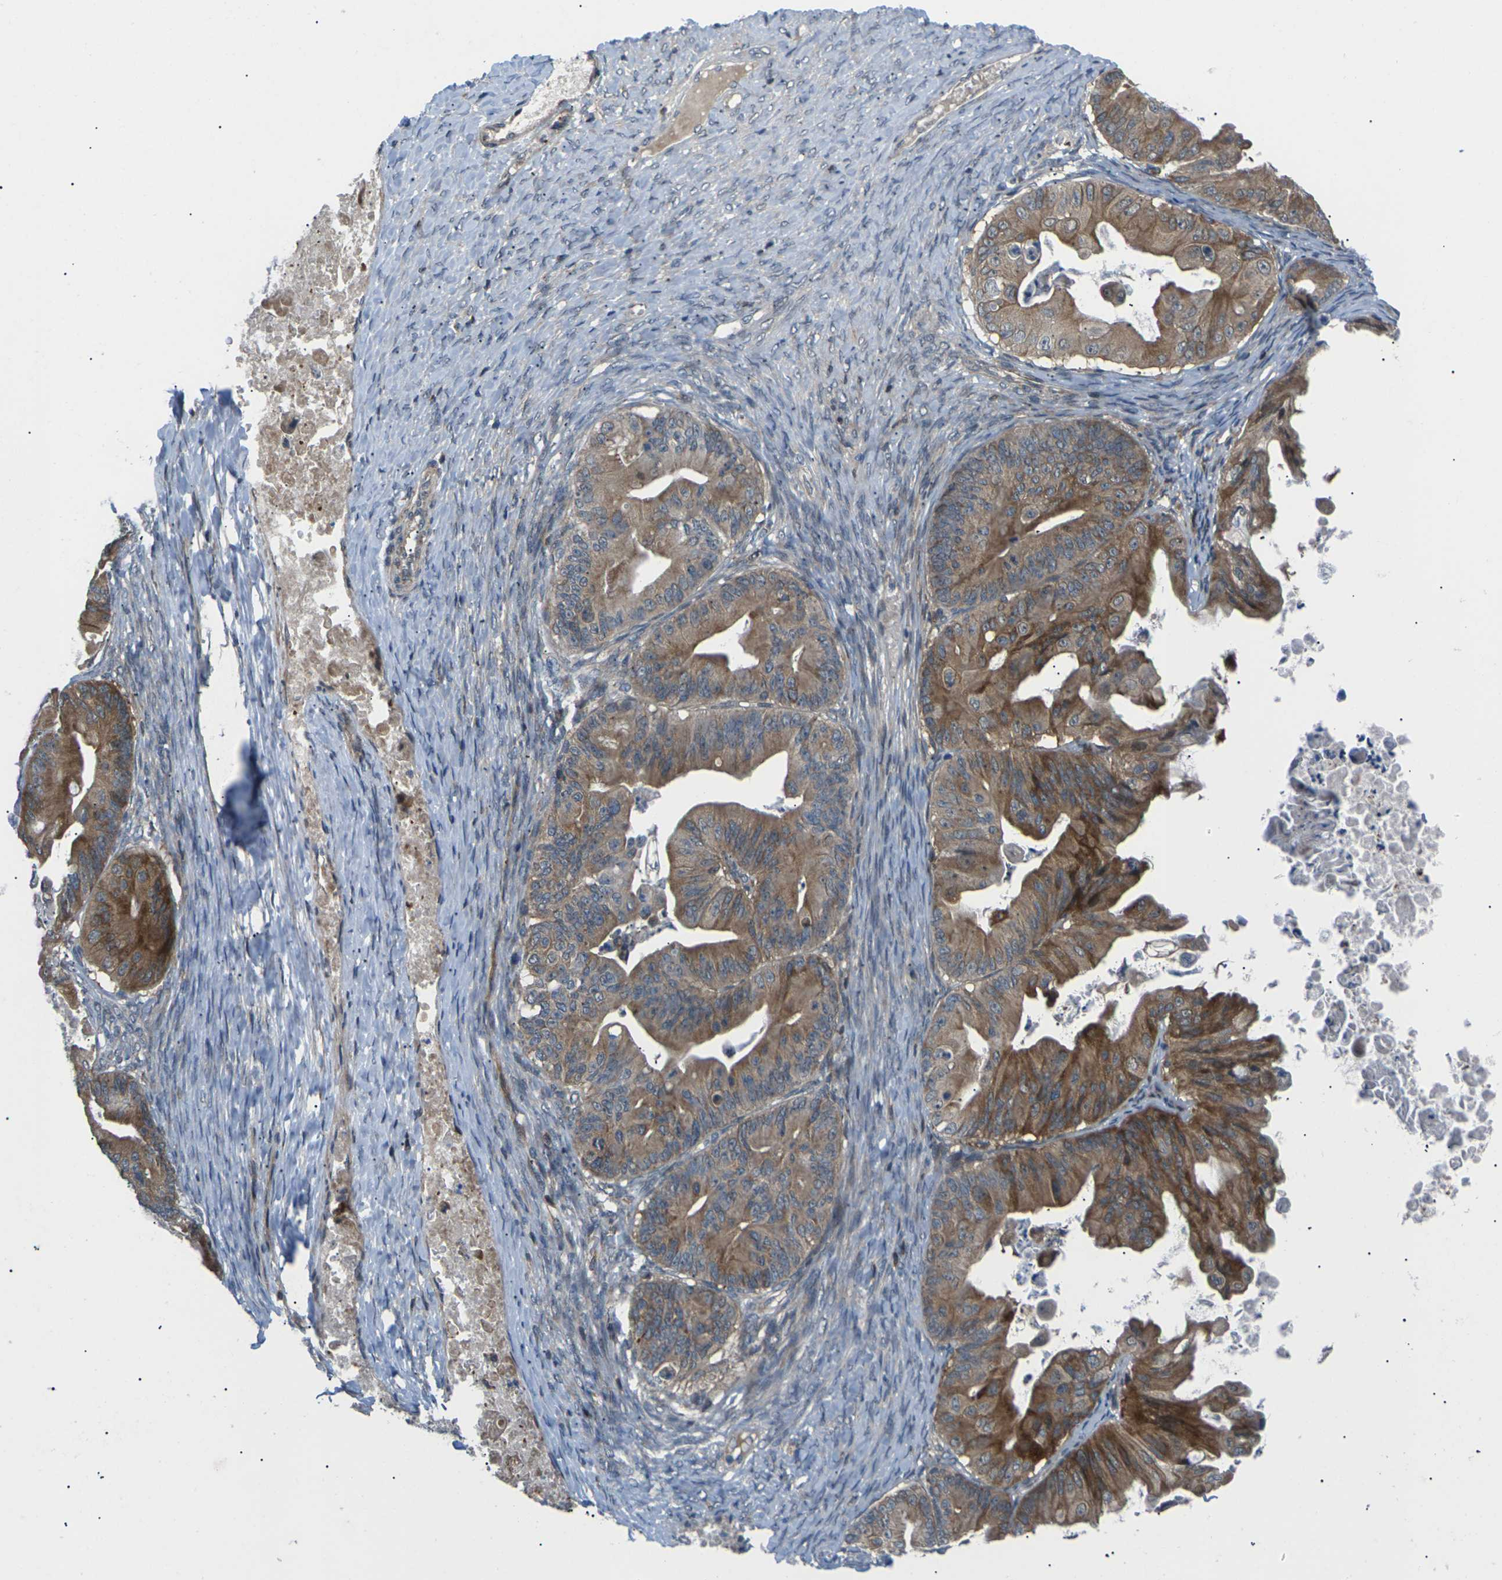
{"staining": {"intensity": "moderate", "quantity": ">75%", "location": "cytoplasmic/membranous"}, "tissue": "ovarian cancer", "cell_type": "Tumor cells", "image_type": "cancer", "snomed": [{"axis": "morphology", "description": "Cystadenocarcinoma, mucinous, NOS"}, {"axis": "topography", "description": "Ovary"}], "caption": "IHC photomicrograph of mucinous cystadenocarcinoma (ovarian) stained for a protein (brown), which exhibits medium levels of moderate cytoplasmic/membranous positivity in about >75% of tumor cells.", "gene": "RPS6KA3", "patient": {"sex": "female", "age": 37}}